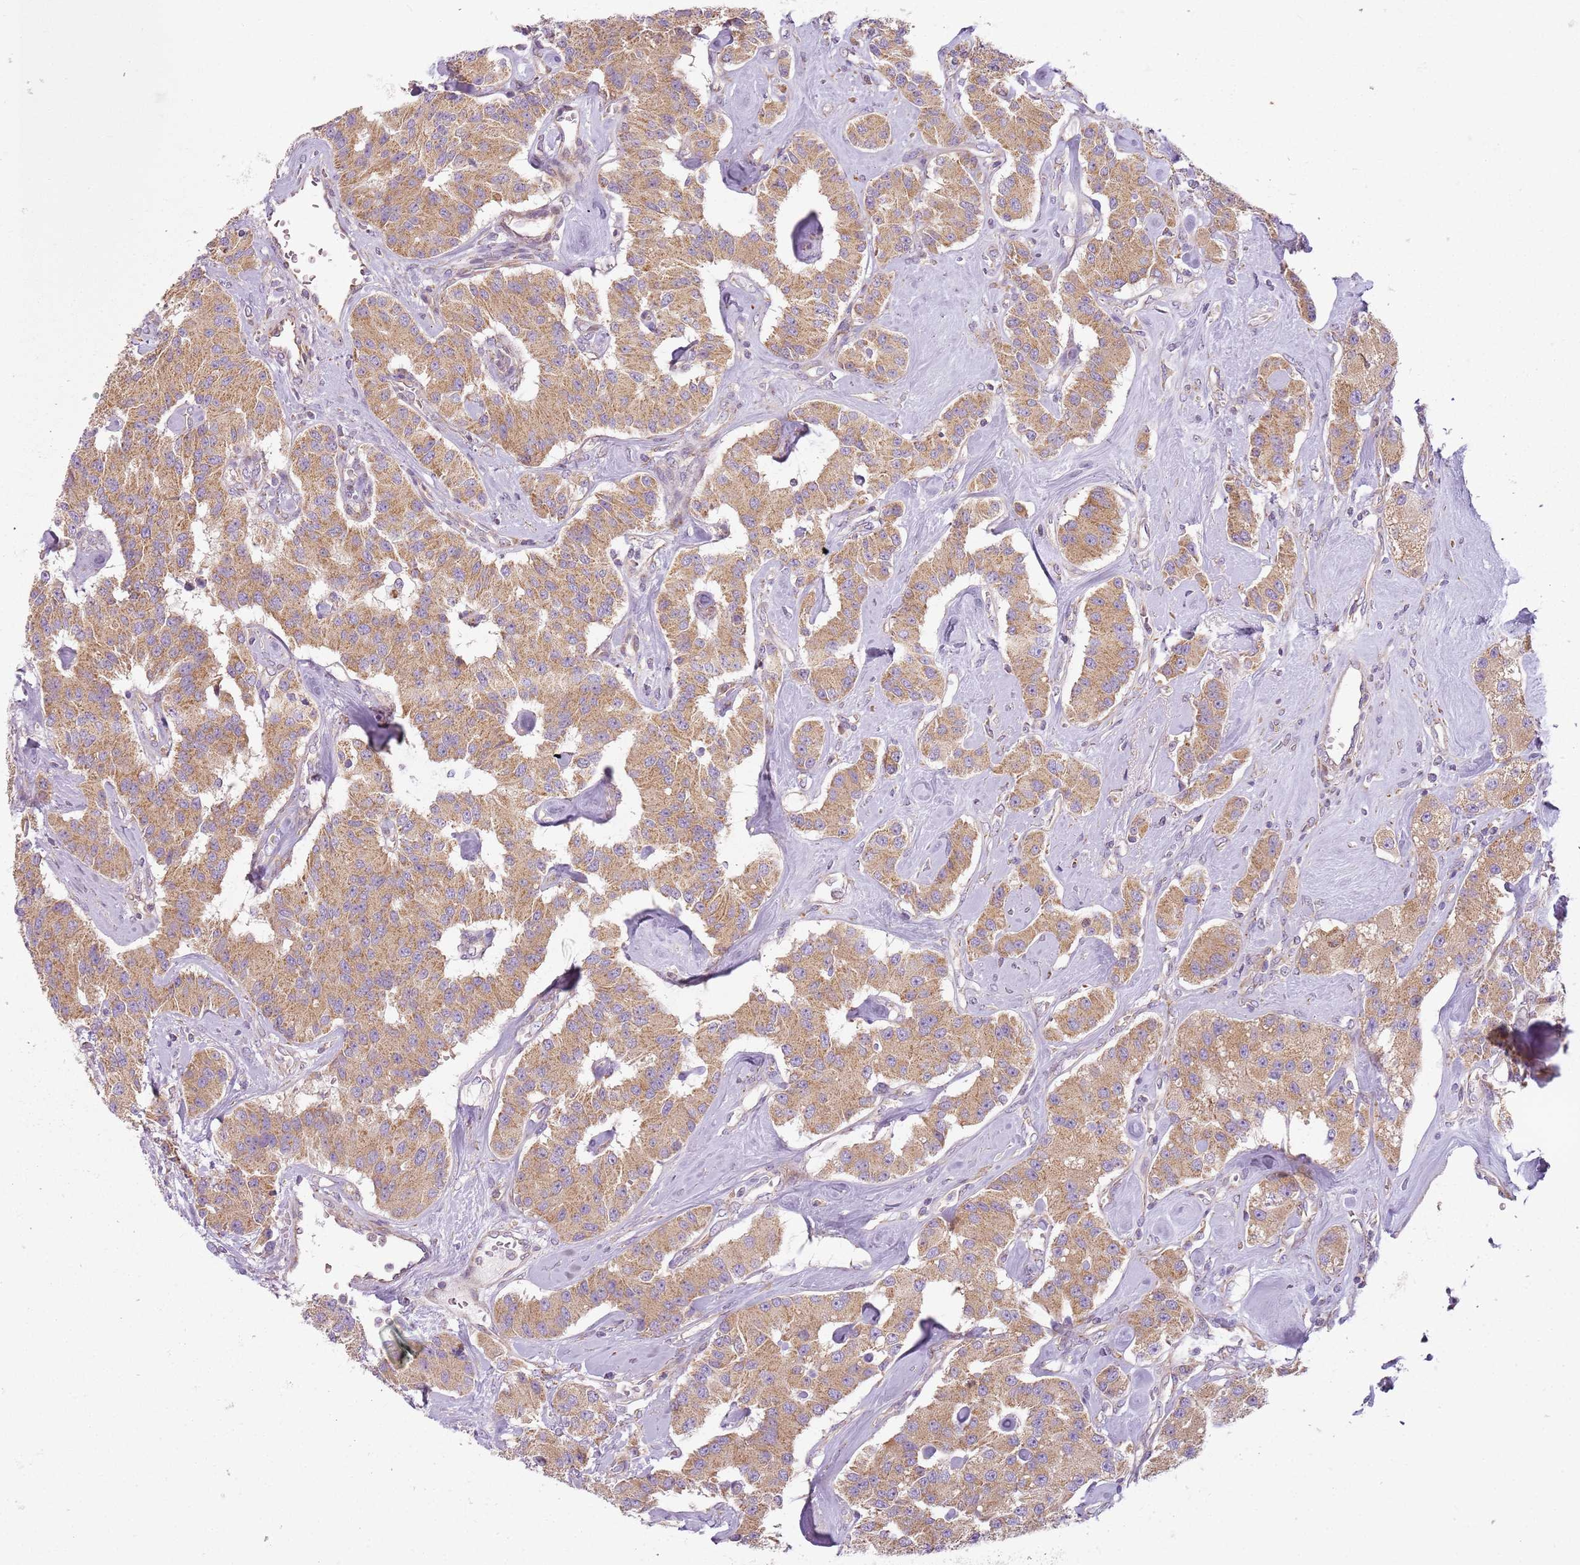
{"staining": {"intensity": "moderate", "quantity": ">75%", "location": "cytoplasmic/membranous"}, "tissue": "carcinoid", "cell_type": "Tumor cells", "image_type": "cancer", "snomed": [{"axis": "morphology", "description": "Carcinoid, malignant, NOS"}, {"axis": "topography", "description": "Pancreas"}], "caption": "Carcinoid stained with IHC reveals moderate cytoplasmic/membranous expression in approximately >75% of tumor cells. (brown staining indicates protein expression, while blue staining denotes nuclei).", "gene": "TMEM200C", "patient": {"sex": "male", "age": 41}}